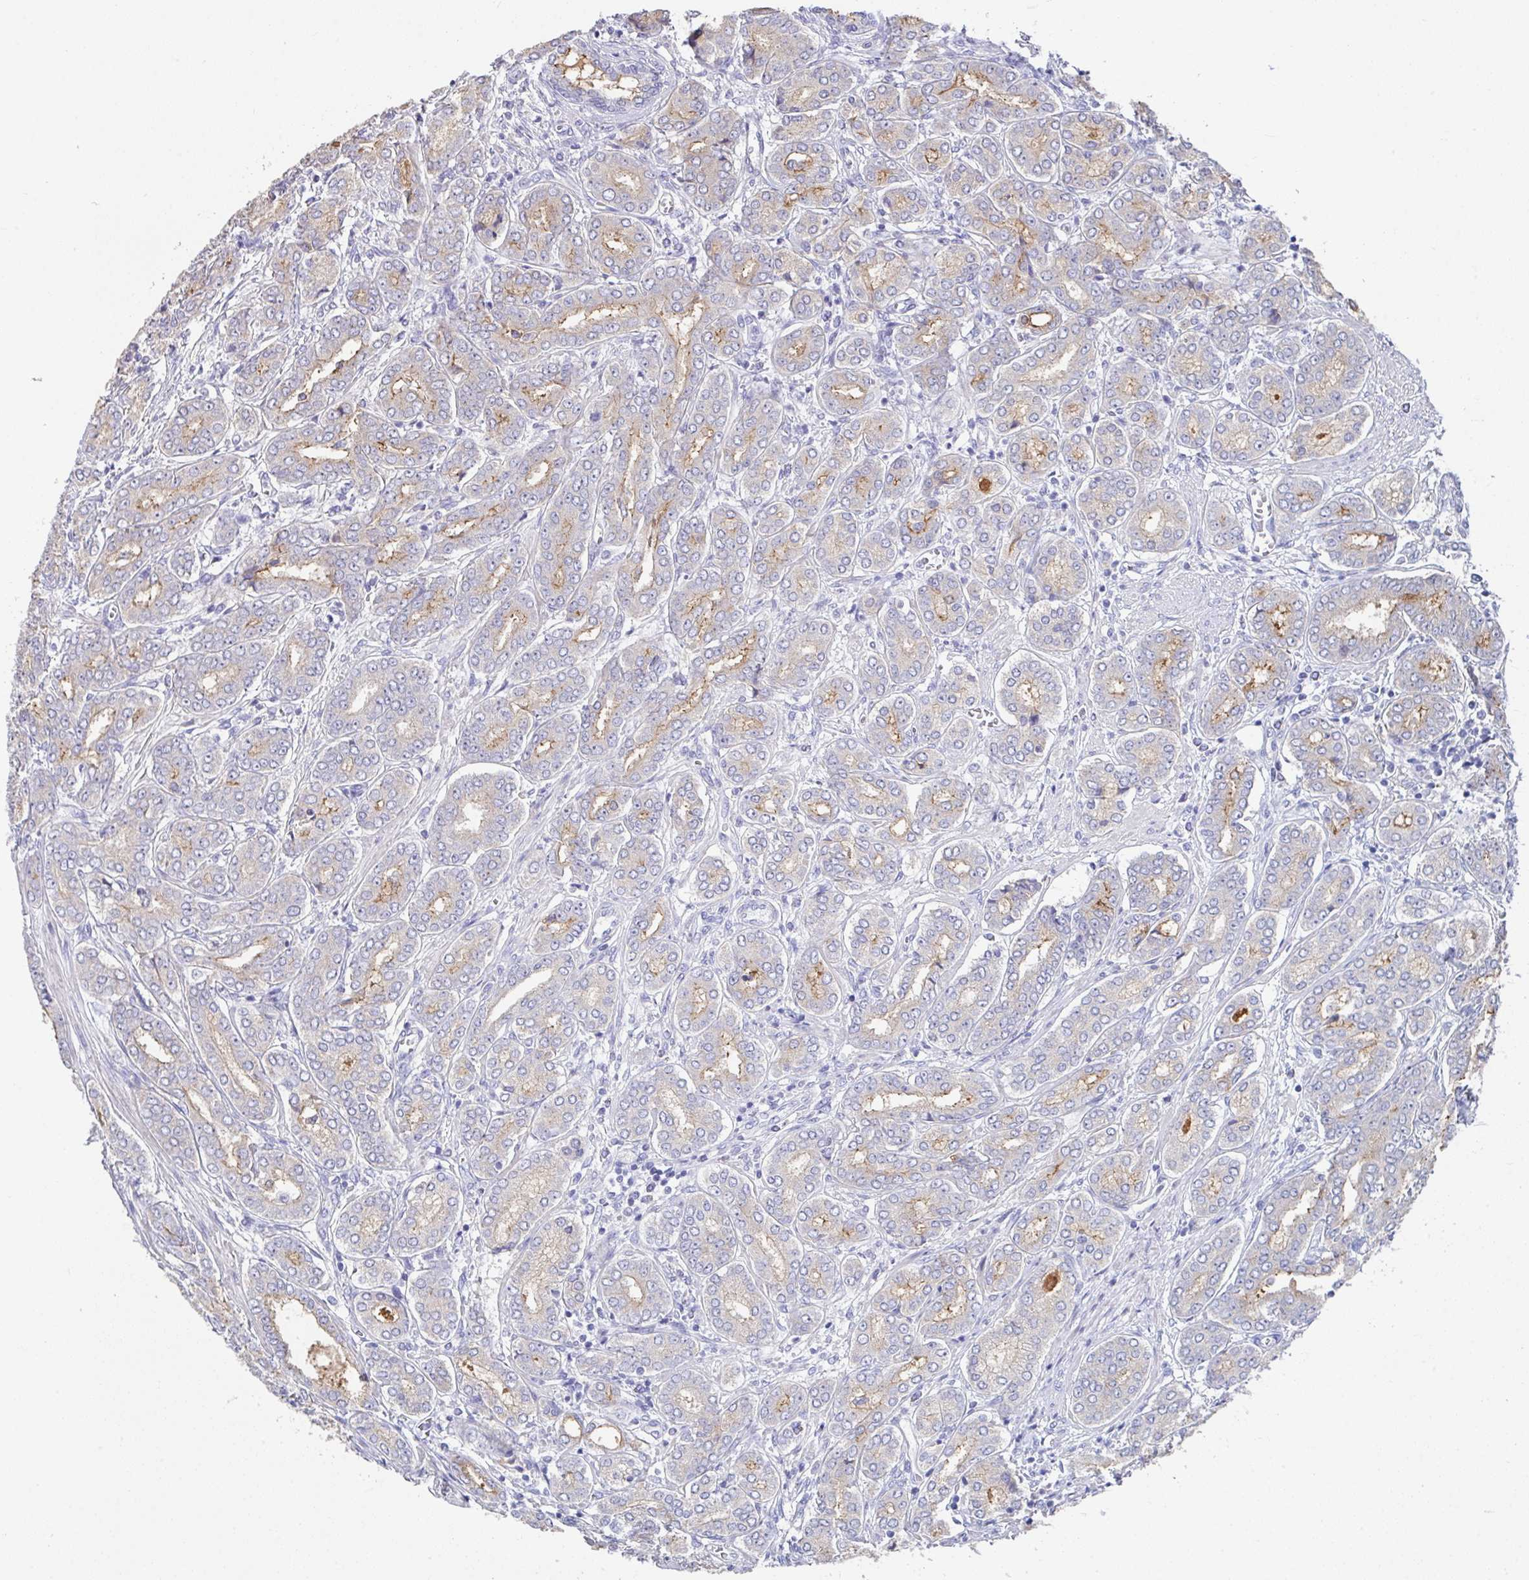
{"staining": {"intensity": "moderate", "quantity": "<25%", "location": "cytoplasmic/membranous"}, "tissue": "prostate cancer", "cell_type": "Tumor cells", "image_type": "cancer", "snomed": [{"axis": "morphology", "description": "Adenocarcinoma, High grade"}, {"axis": "topography", "description": "Prostate"}], "caption": "Immunohistochemical staining of human prostate high-grade adenocarcinoma exhibits low levels of moderate cytoplasmic/membranous staining in about <25% of tumor cells.", "gene": "SLC44A4", "patient": {"sex": "male", "age": 72}}